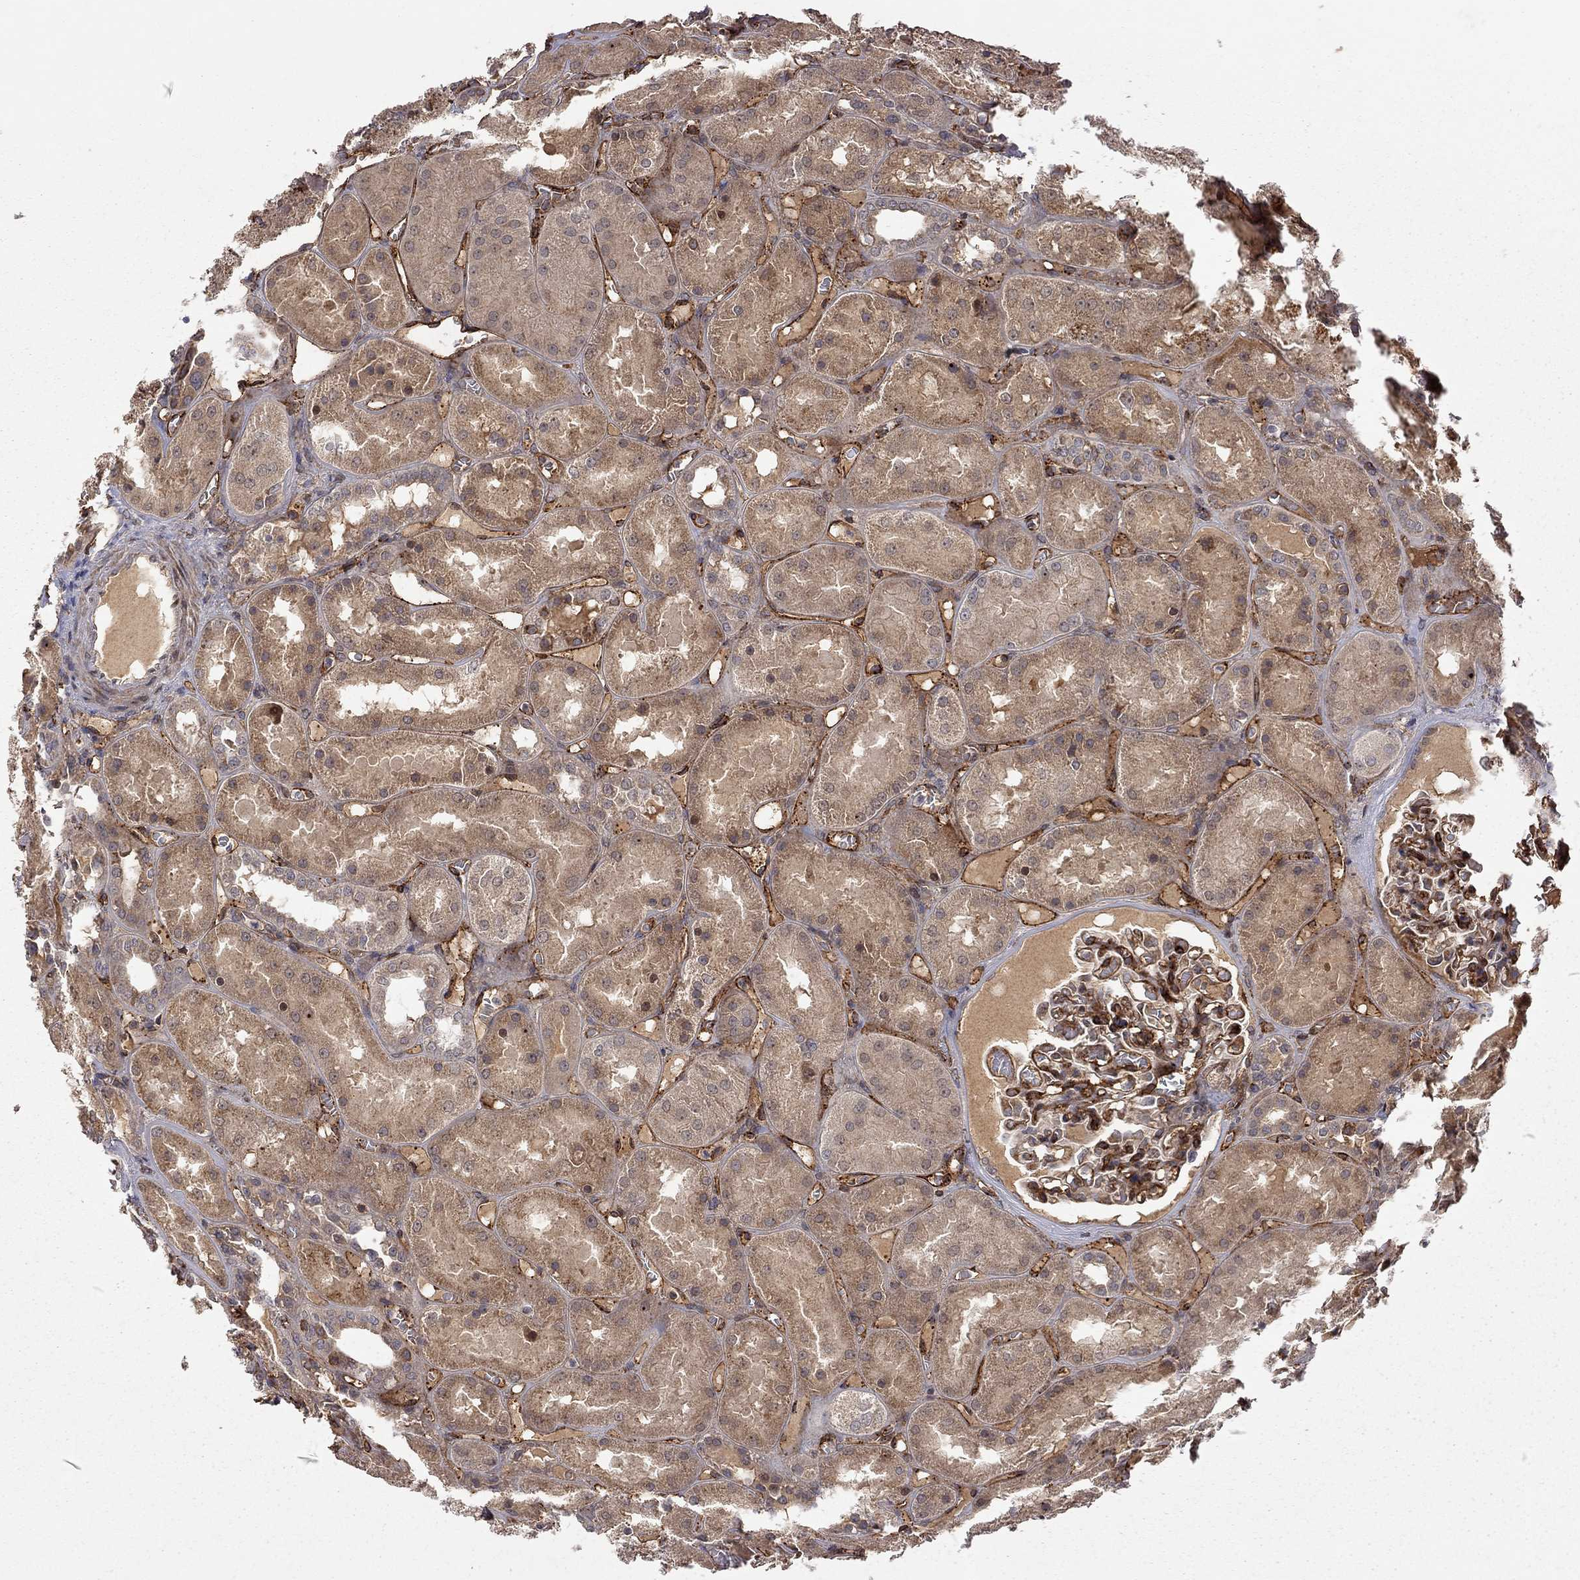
{"staining": {"intensity": "strong", "quantity": ">75%", "location": "cytoplasmic/membranous"}, "tissue": "kidney", "cell_type": "Cells in glomeruli", "image_type": "normal", "snomed": [{"axis": "morphology", "description": "Normal tissue, NOS"}, {"axis": "topography", "description": "Kidney"}], "caption": "Immunohistochemistry staining of normal kidney, which exhibits high levels of strong cytoplasmic/membranous positivity in approximately >75% of cells in glomeruli indicating strong cytoplasmic/membranous protein staining. The staining was performed using DAB (brown) for protein detection and nuclei were counterstained in hematoxylin (blue).", "gene": "EXOC3L2", "patient": {"sex": "male", "age": 73}}